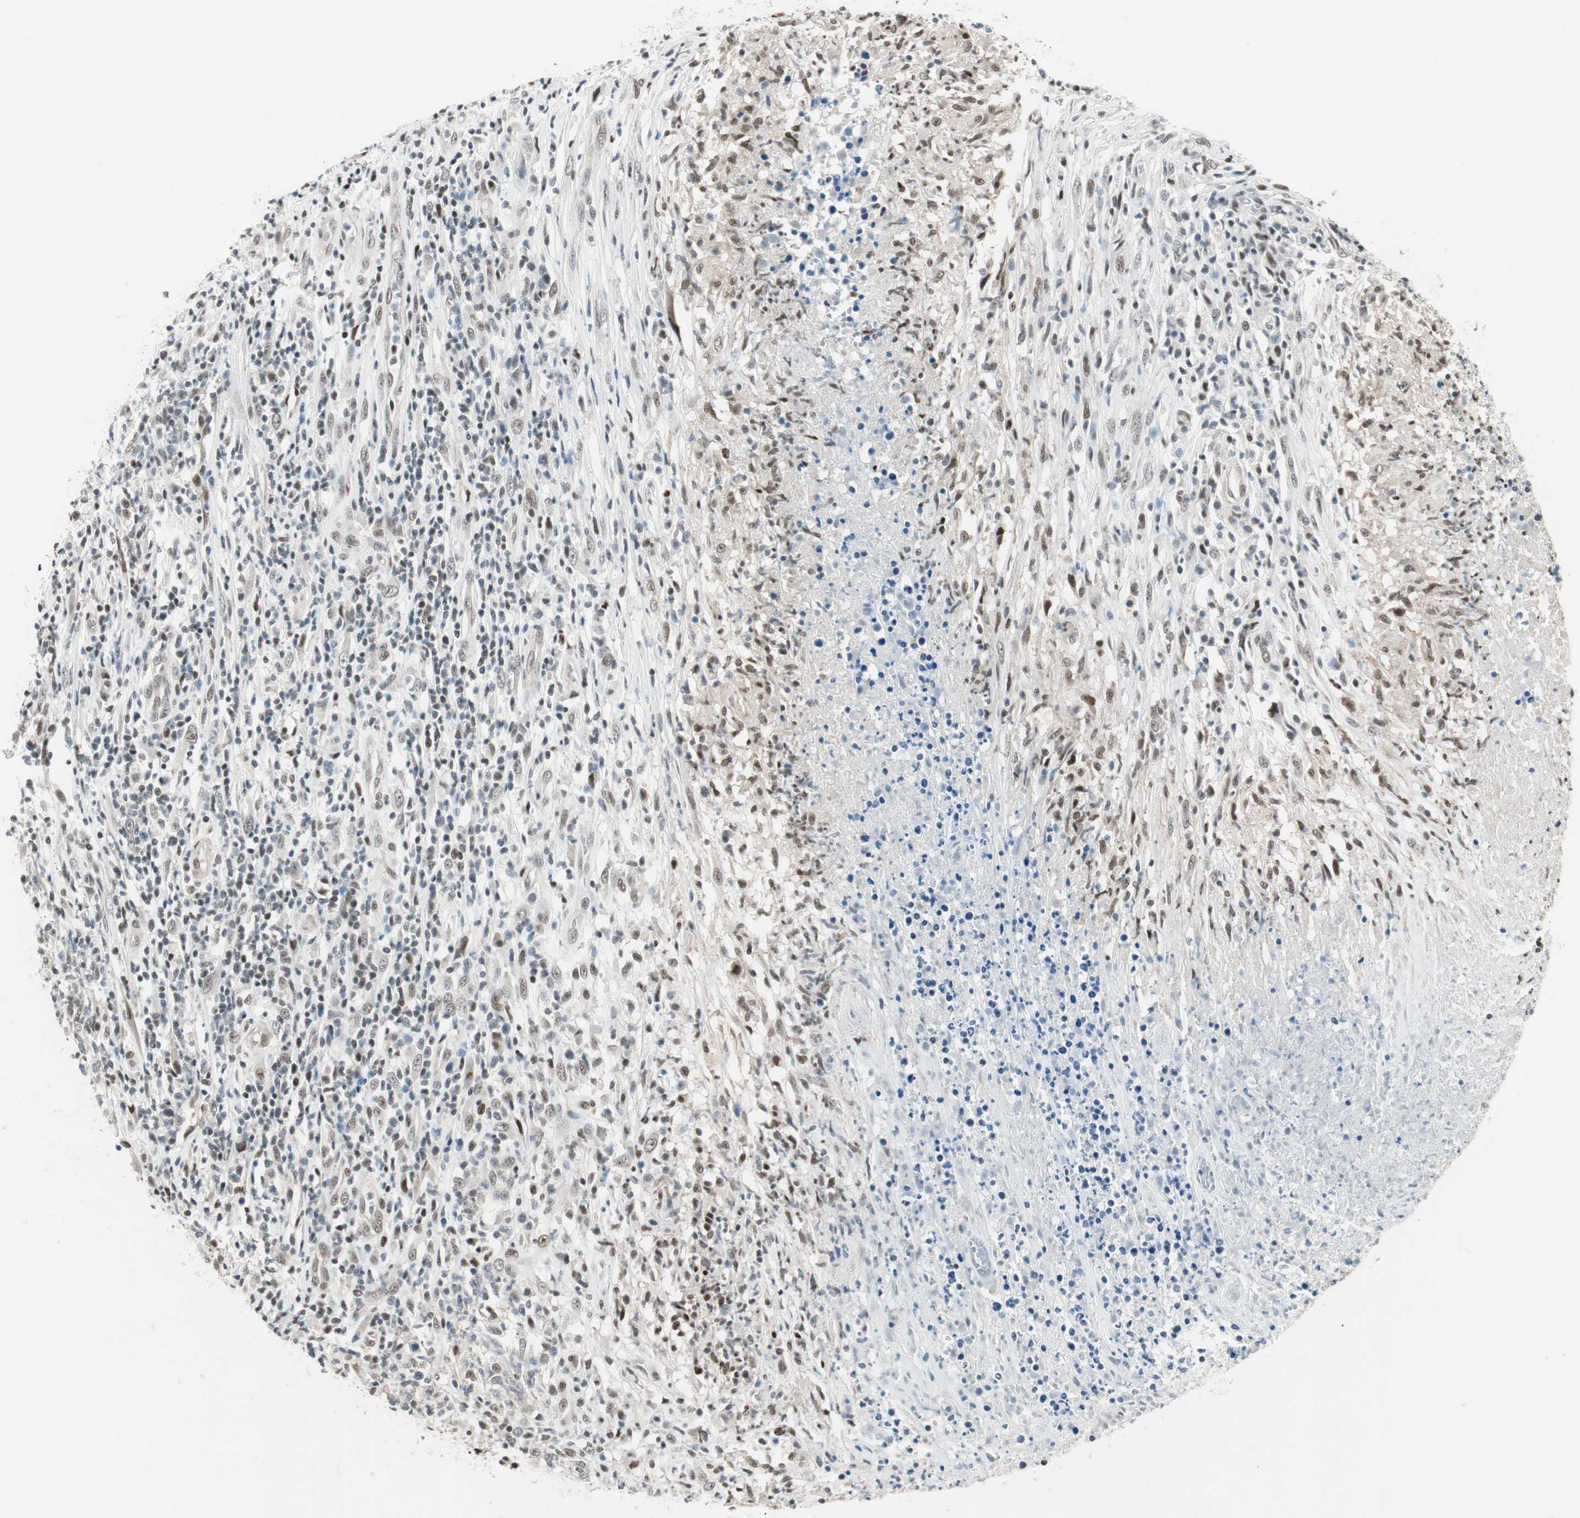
{"staining": {"intensity": "moderate", "quantity": "<25%", "location": "nuclear"}, "tissue": "lymphoma", "cell_type": "Tumor cells", "image_type": "cancer", "snomed": [{"axis": "morphology", "description": "Malignant lymphoma, non-Hodgkin's type, High grade"}, {"axis": "topography", "description": "Lymph node"}], "caption": "A brown stain labels moderate nuclear staining of a protein in high-grade malignant lymphoma, non-Hodgkin's type tumor cells.", "gene": "ZBTB17", "patient": {"sex": "female", "age": 84}}